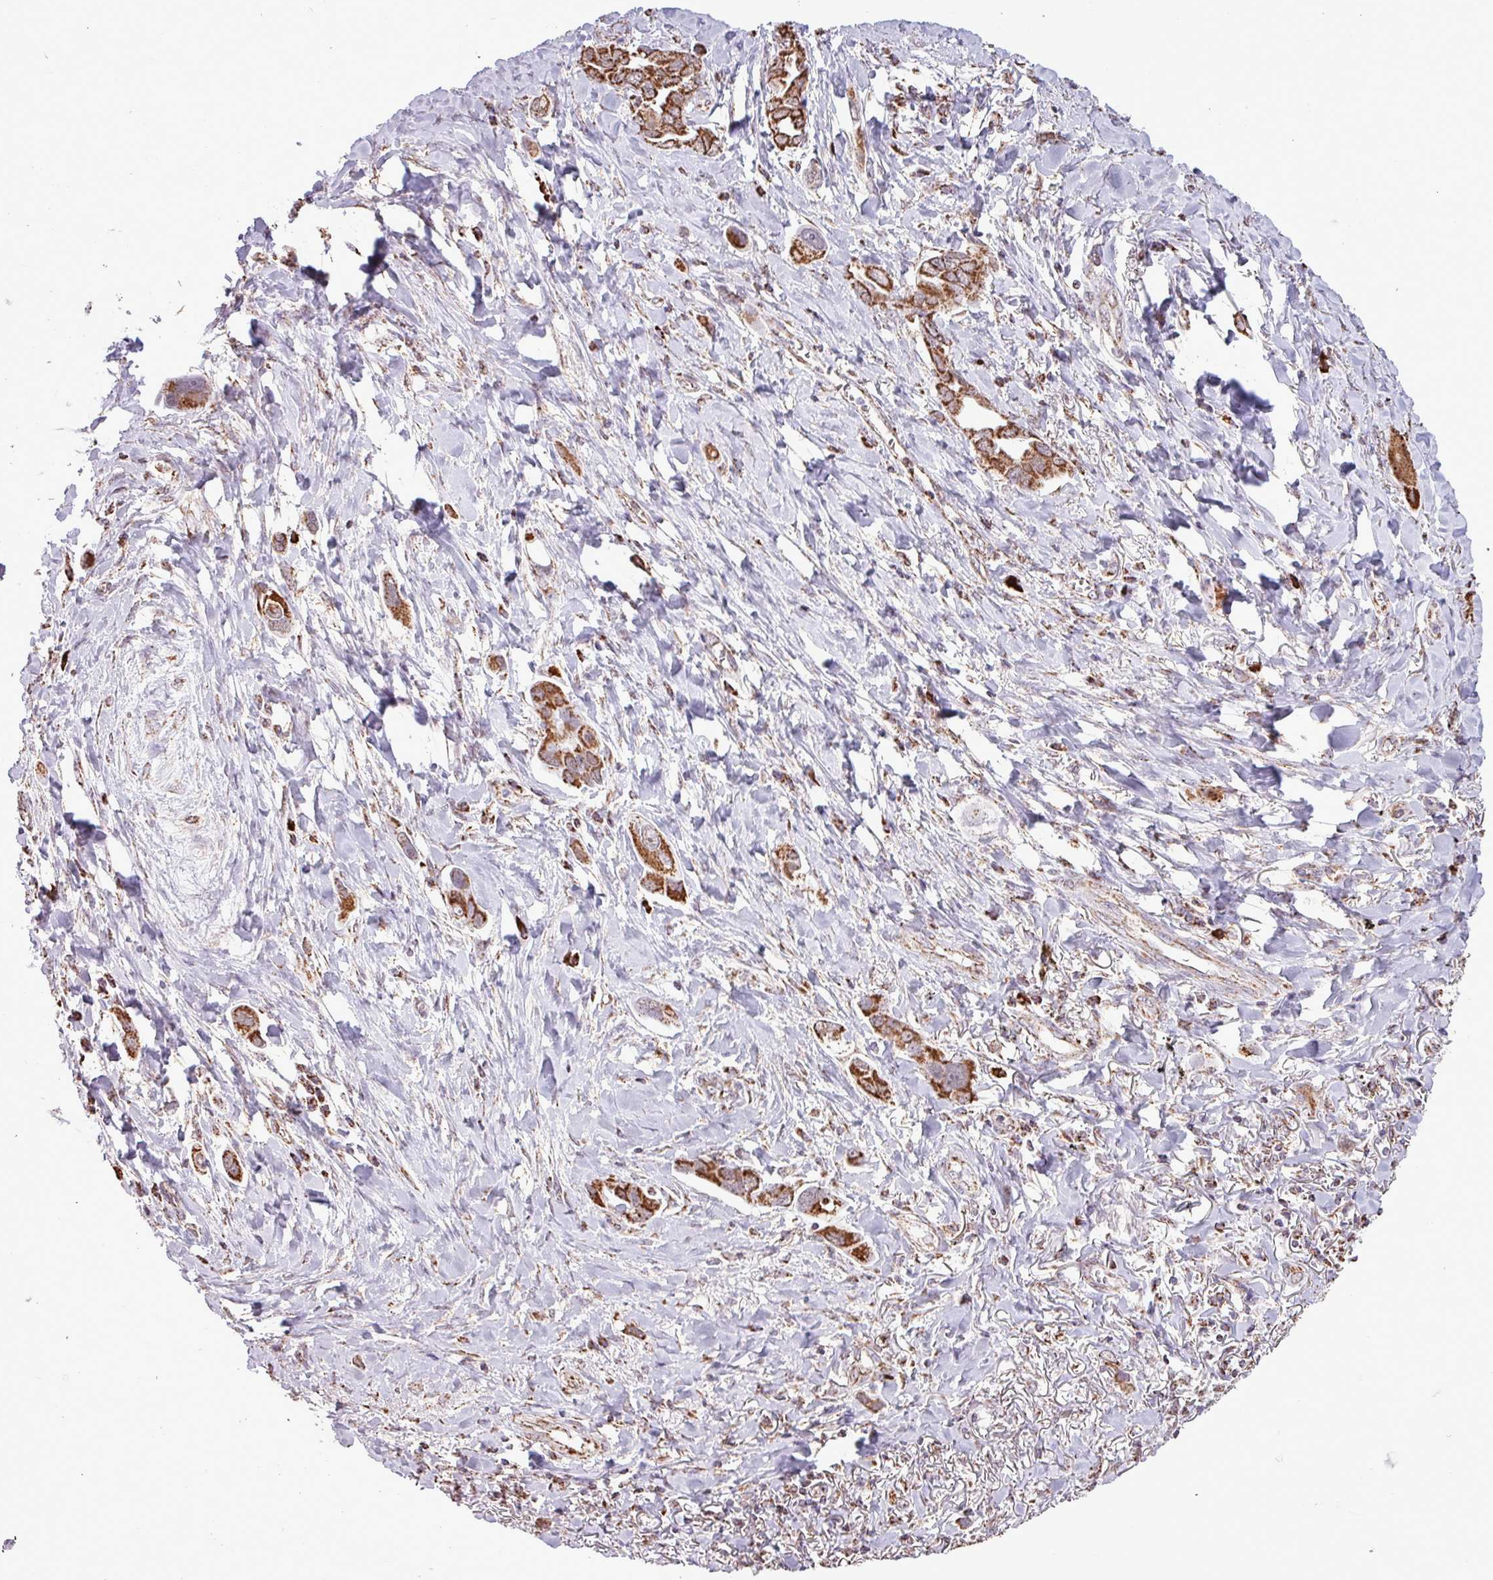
{"staining": {"intensity": "strong", "quantity": ">75%", "location": "cytoplasmic/membranous"}, "tissue": "lung cancer", "cell_type": "Tumor cells", "image_type": "cancer", "snomed": [{"axis": "morphology", "description": "Adenocarcinoma, NOS"}, {"axis": "topography", "description": "Lung"}], "caption": "A brown stain labels strong cytoplasmic/membranous positivity of a protein in lung adenocarcinoma tumor cells.", "gene": "ALG8", "patient": {"sex": "male", "age": 76}}